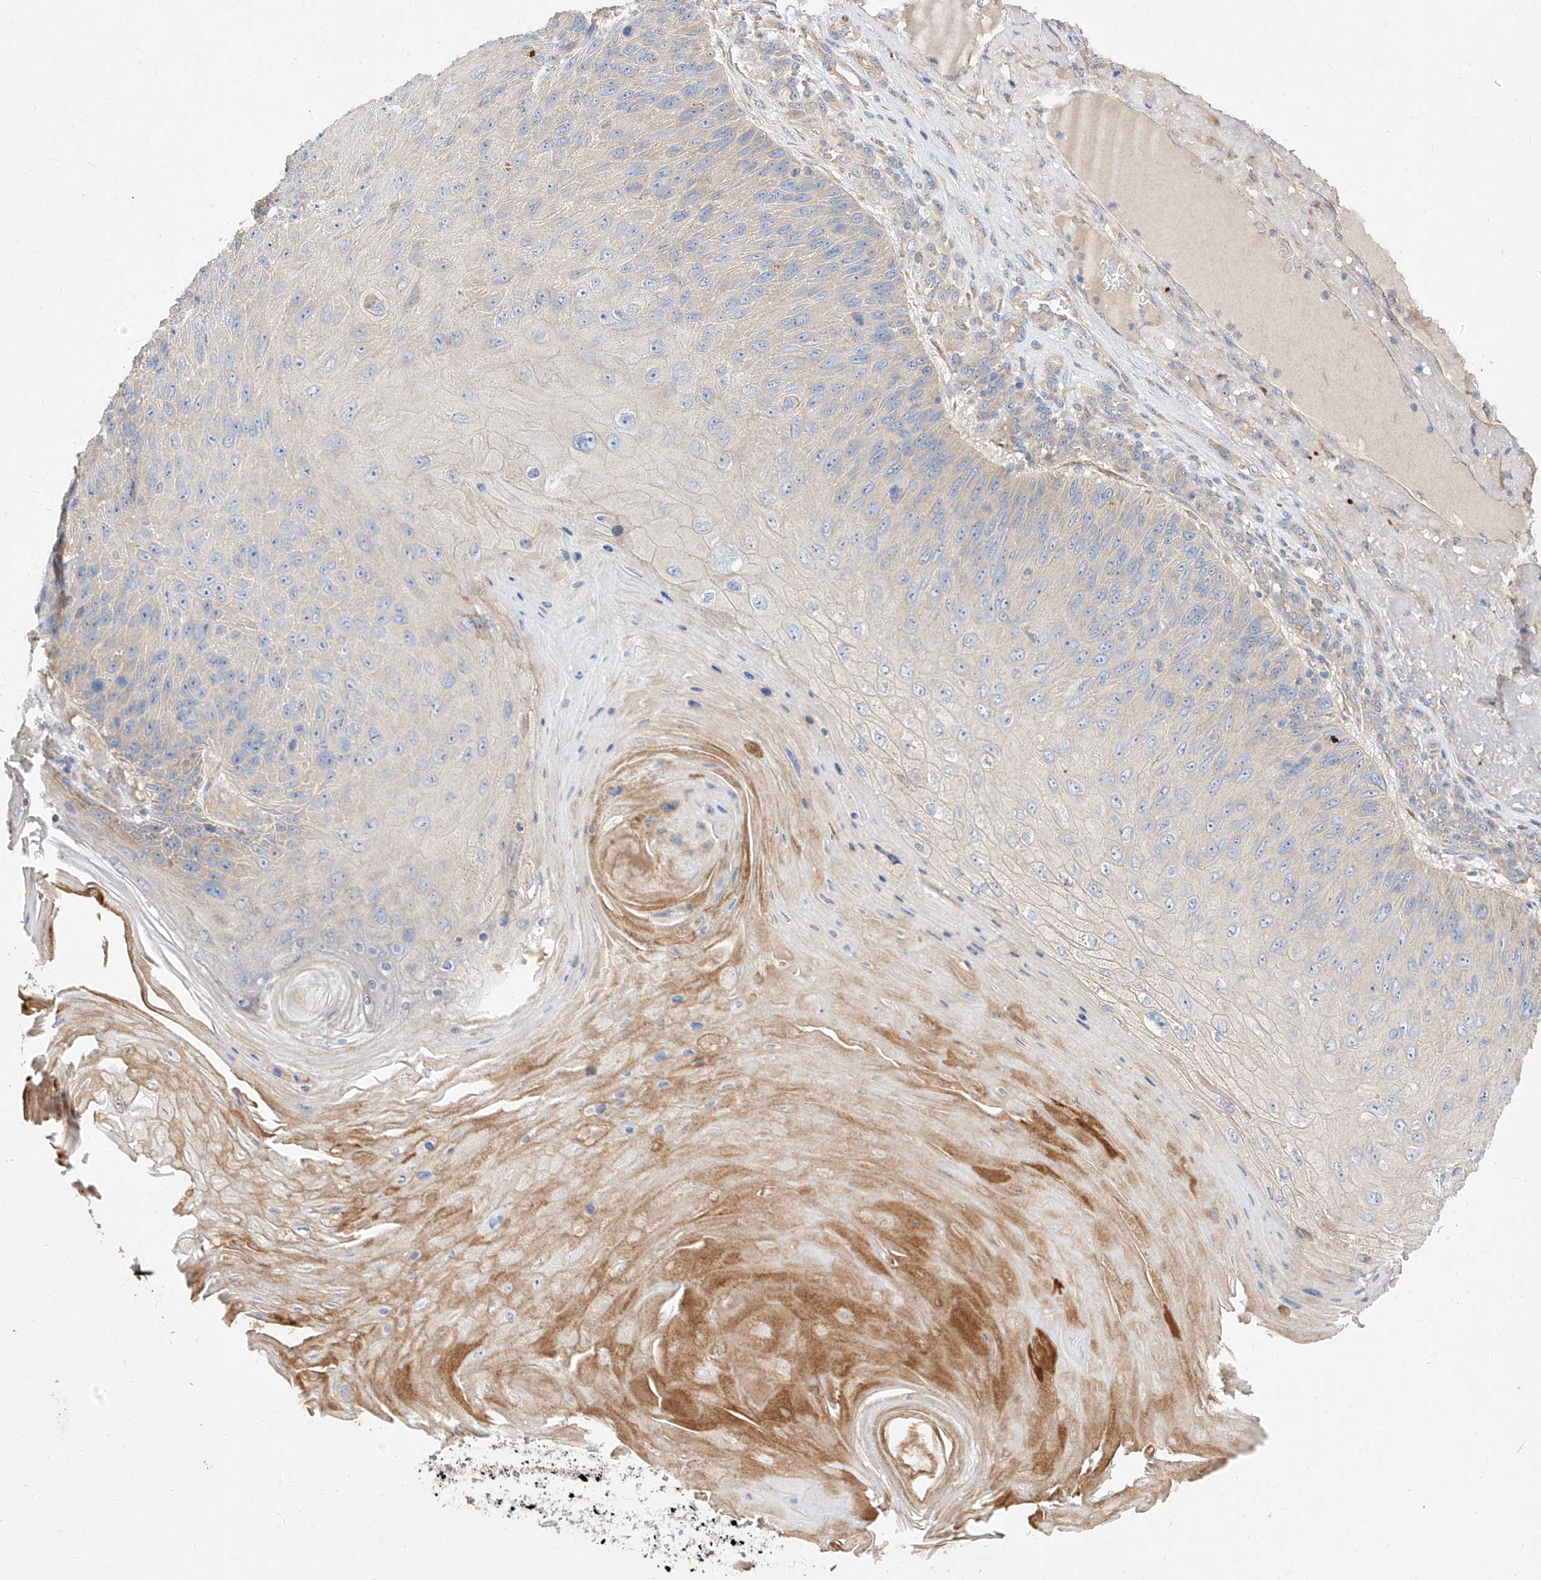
{"staining": {"intensity": "weak", "quantity": "<25%", "location": "cytoplasmic/membranous"}, "tissue": "skin cancer", "cell_type": "Tumor cells", "image_type": "cancer", "snomed": [{"axis": "morphology", "description": "Squamous cell carcinoma, NOS"}, {"axis": "topography", "description": "Skin"}], "caption": "Tumor cells are negative for brown protein staining in squamous cell carcinoma (skin).", "gene": "DIRAS3", "patient": {"sex": "female", "age": 88}}